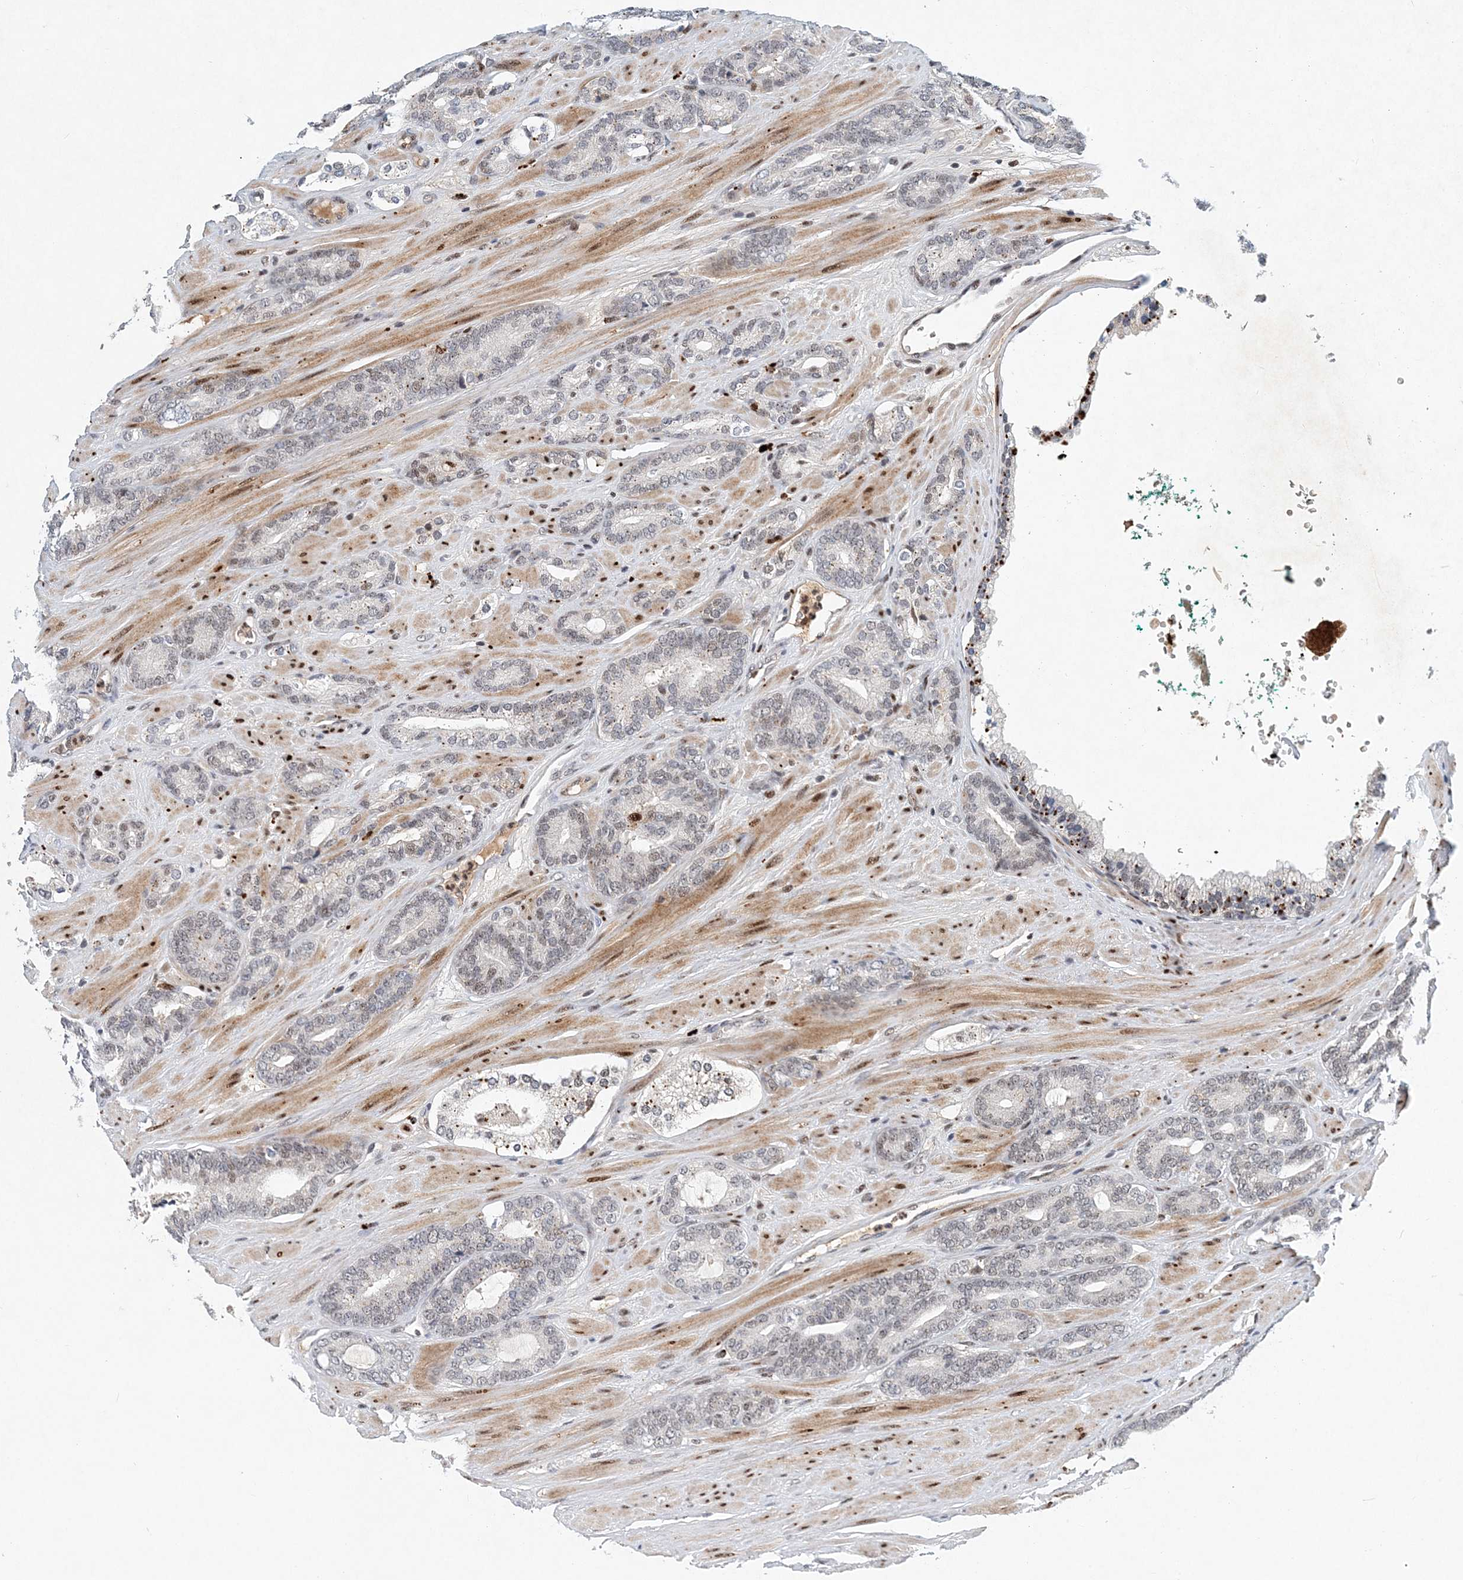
{"staining": {"intensity": "negative", "quantity": "none", "location": "none"}, "tissue": "prostate cancer", "cell_type": "Tumor cells", "image_type": "cancer", "snomed": [{"axis": "morphology", "description": "Adenocarcinoma, Low grade"}, {"axis": "topography", "description": "Prostate"}], "caption": "IHC of prostate cancer exhibits no expression in tumor cells. (Stains: DAB IHC with hematoxylin counter stain, Microscopy: brightfield microscopy at high magnification).", "gene": "KPNA4", "patient": {"sex": "male", "age": 63}}